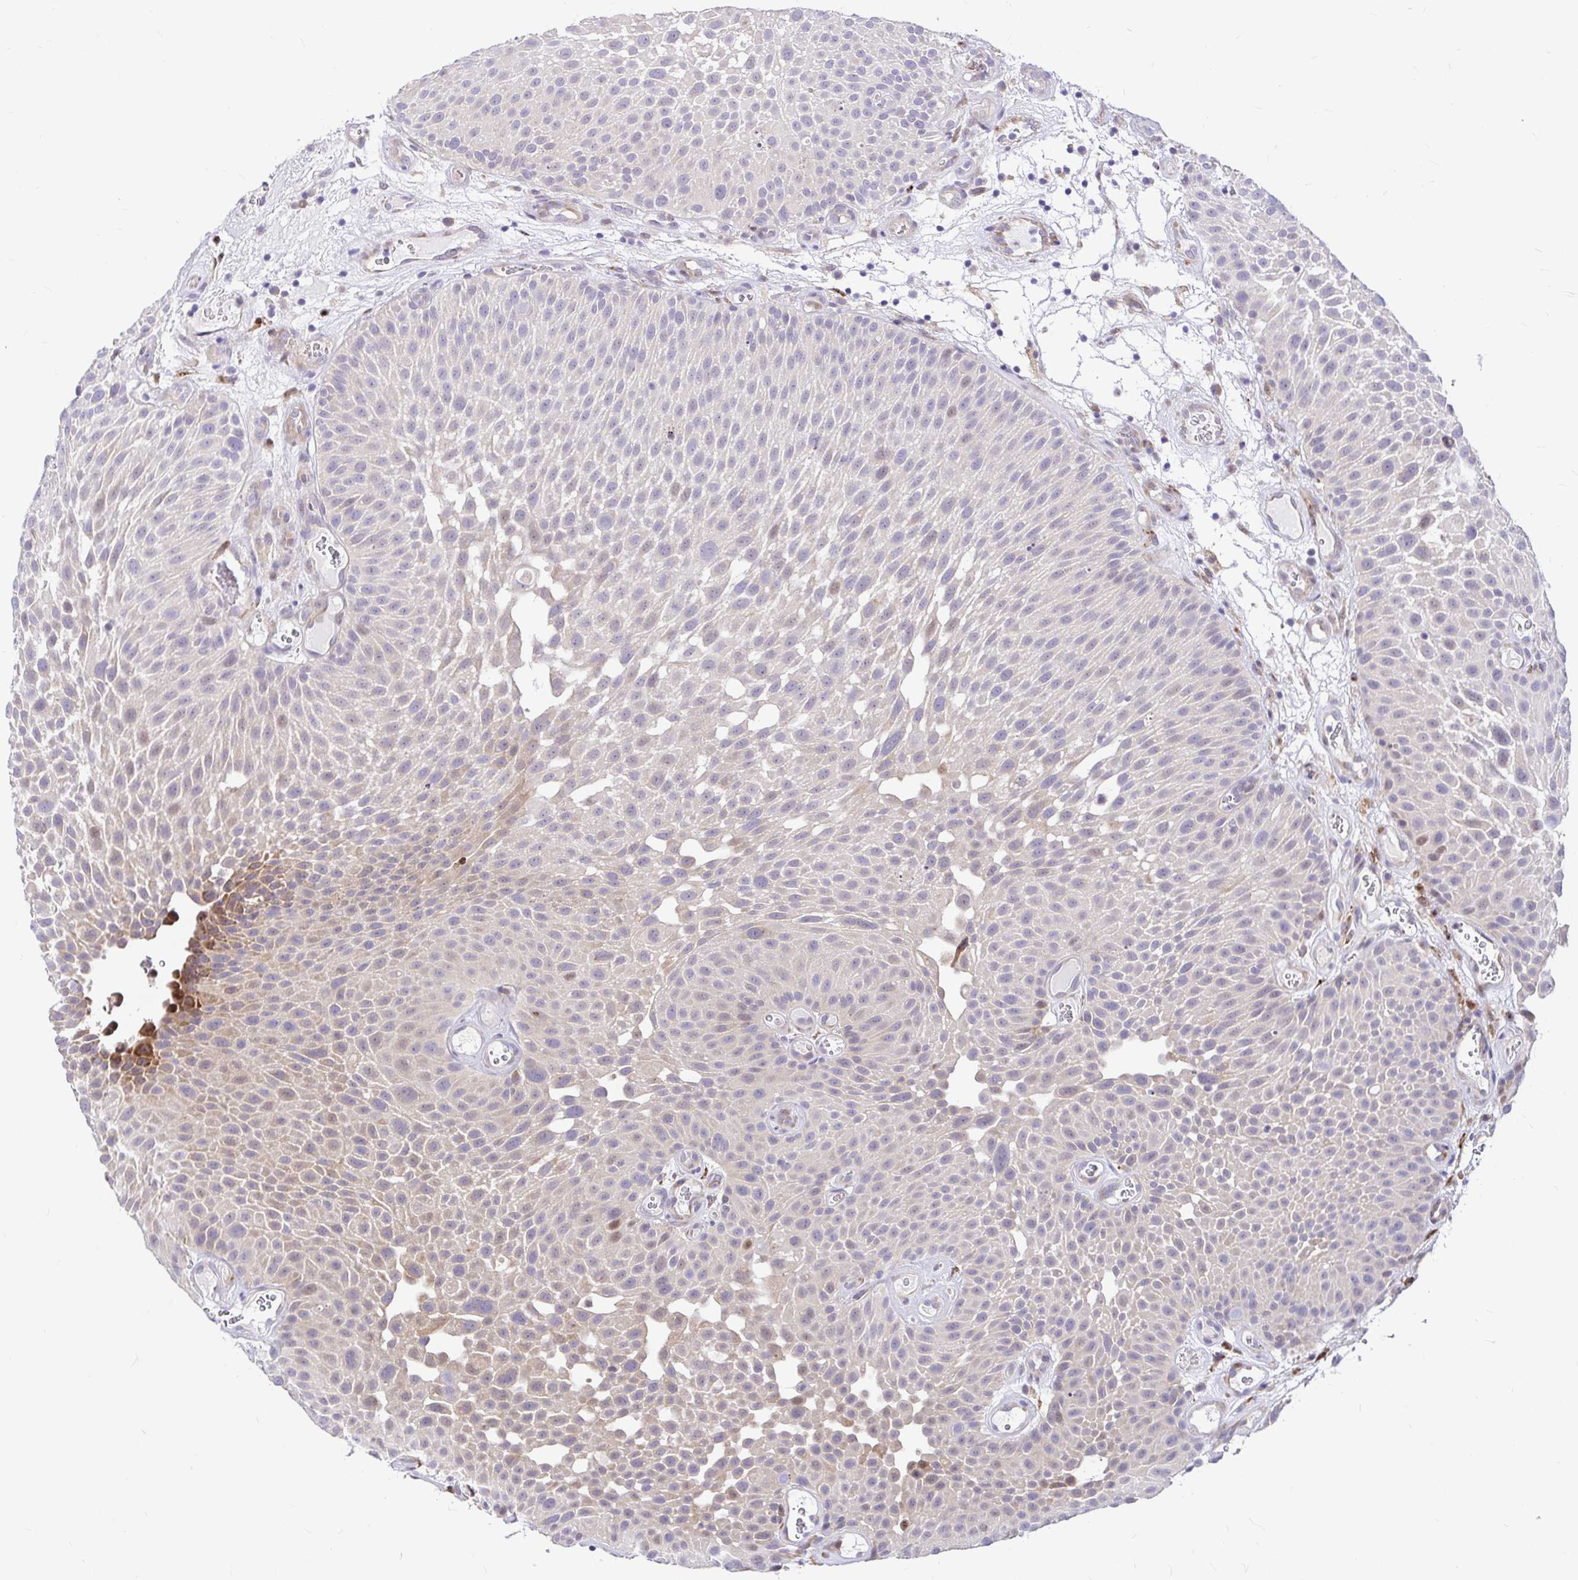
{"staining": {"intensity": "moderate", "quantity": "<25%", "location": "cytoplasmic/membranous"}, "tissue": "urothelial cancer", "cell_type": "Tumor cells", "image_type": "cancer", "snomed": [{"axis": "morphology", "description": "Urothelial carcinoma, Low grade"}, {"axis": "topography", "description": "Urinary bladder"}], "caption": "Protein expression analysis of human urothelial cancer reveals moderate cytoplasmic/membranous positivity in about <25% of tumor cells.", "gene": "GABBR2", "patient": {"sex": "male", "age": 72}}